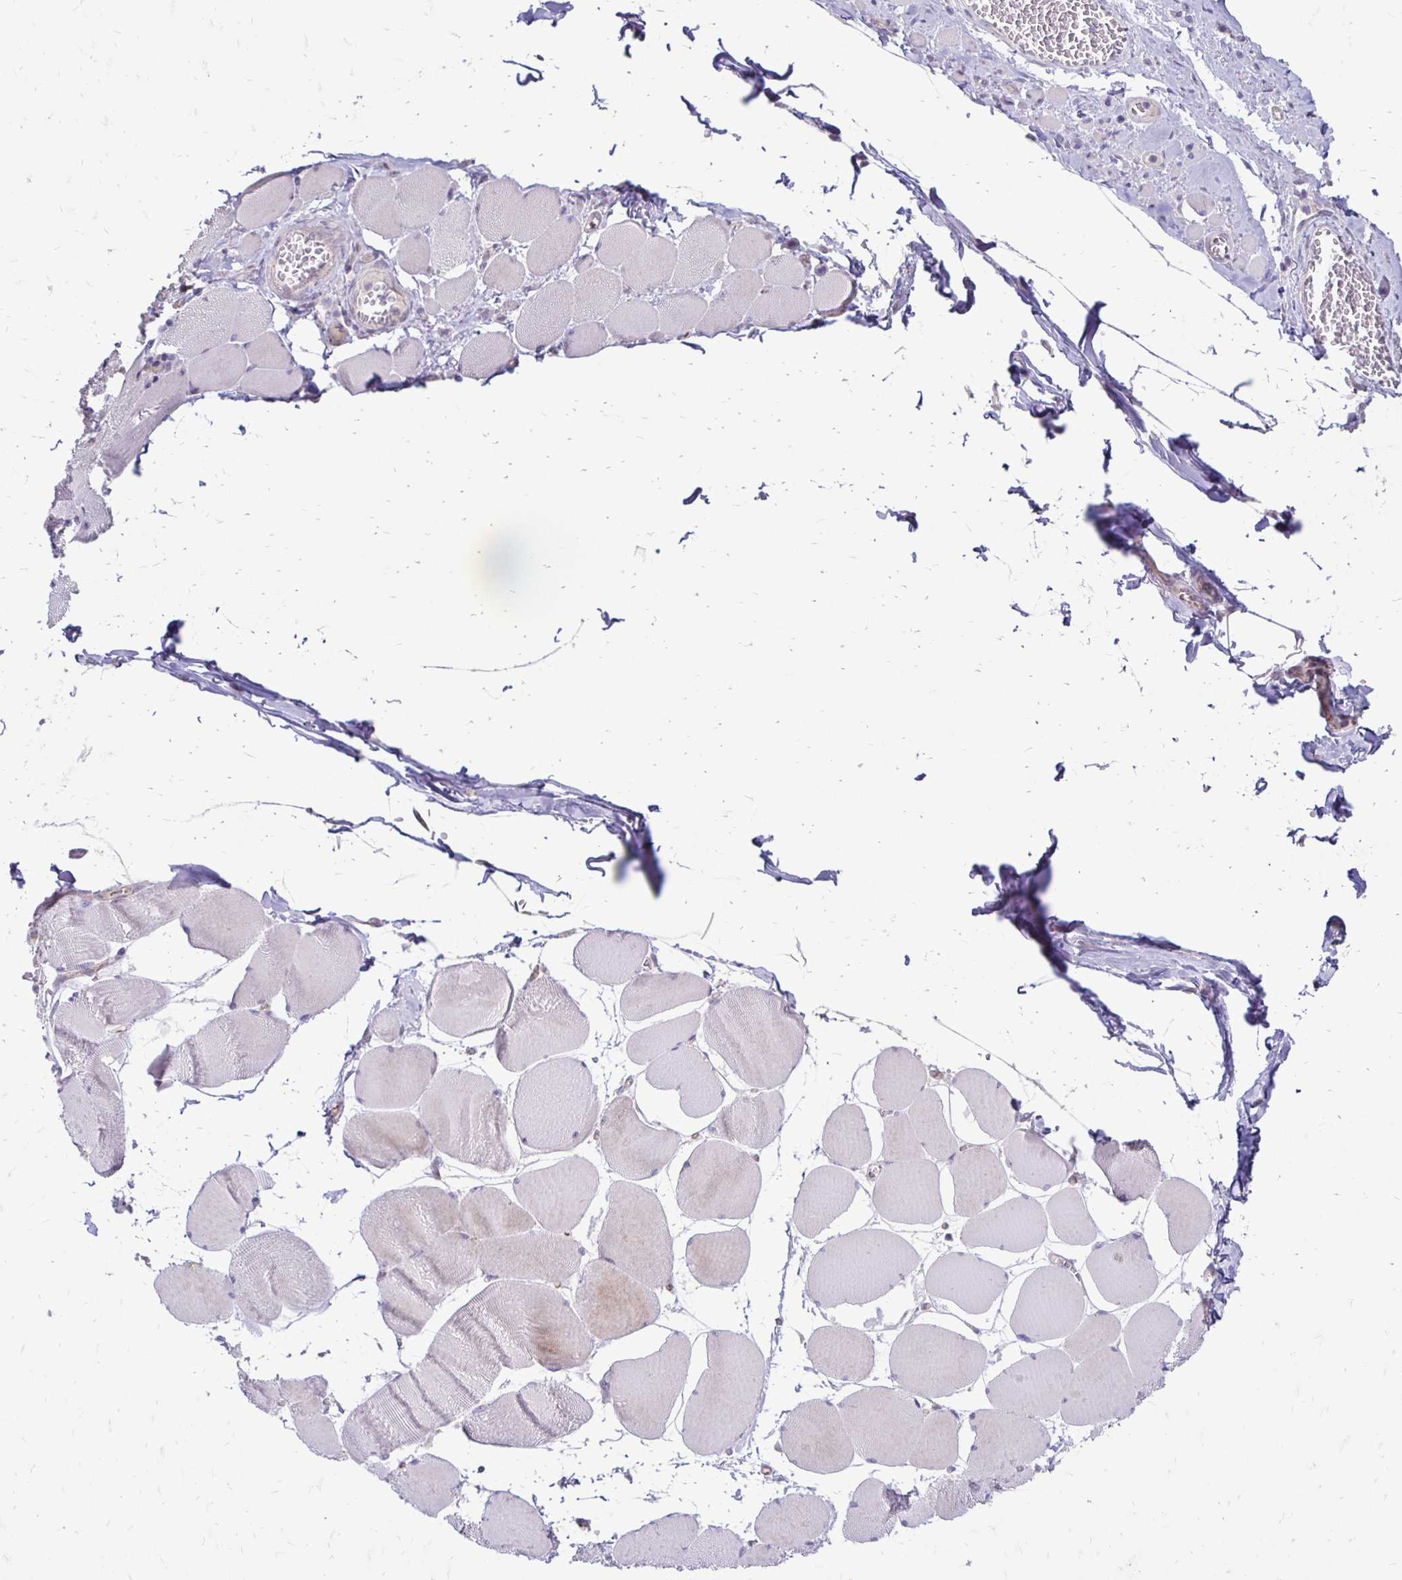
{"staining": {"intensity": "weak", "quantity": "25%-75%", "location": "cytoplasmic/membranous"}, "tissue": "skeletal muscle", "cell_type": "Myocytes", "image_type": "normal", "snomed": [{"axis": "morphology", "description": "Normal tissue, NOS"}, {"axis": "topography", "description": "Skeletal muscle"}], "caption": "Protein staining displays weak cytoplasmic/membranous positivity in about 25%-75% of myocytes in benign skeletal muscle. (DAB = brown stain, brightfield microscopy at high magnification).", "gene": "GAS2", "patient": {"sex": "female", "age": 75}}